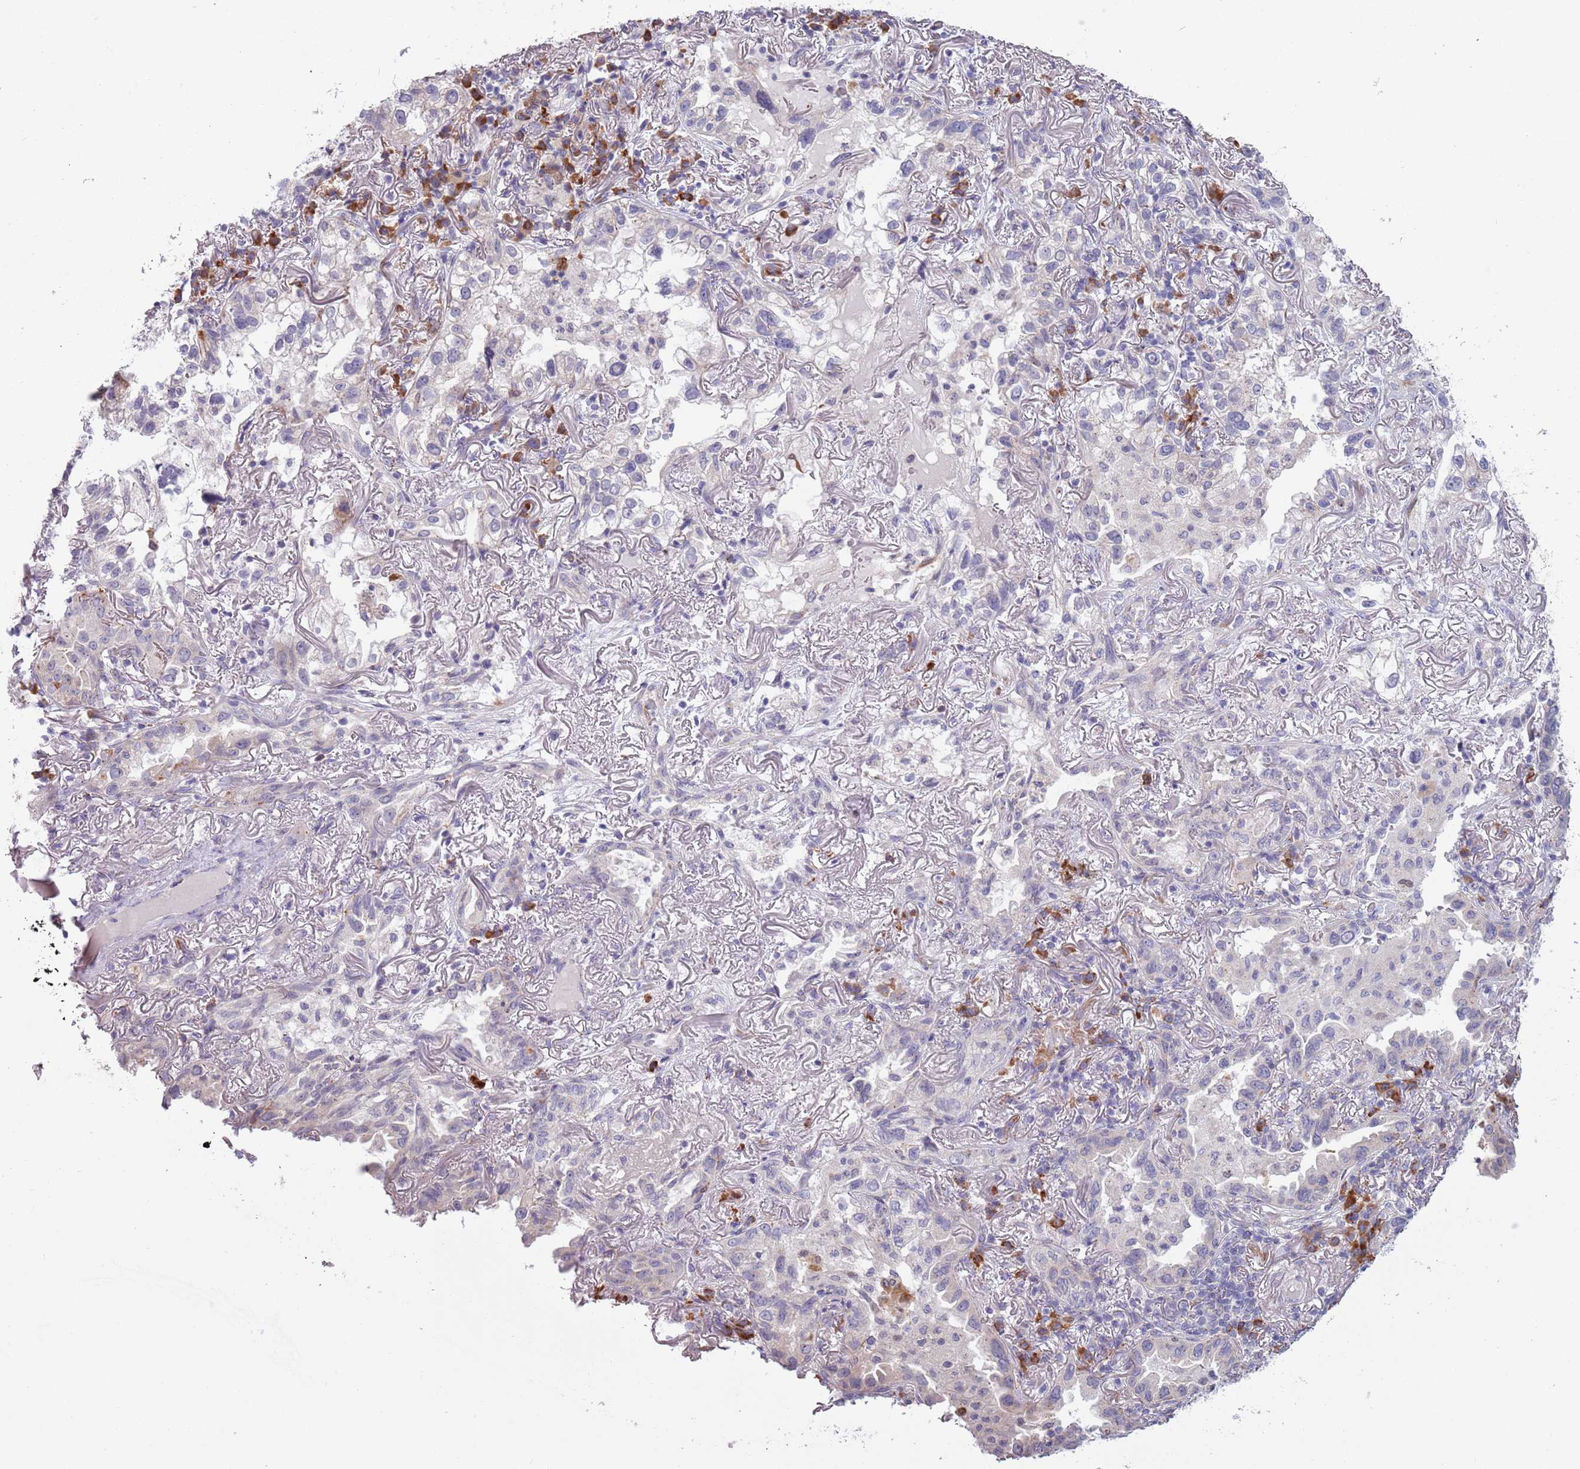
{"staining": {"intensity": "negative", "quantity": "none", "location": "none"}, "tissue": "lung cancer", "cell_type": "Tumor cells", "image_type": "cancer", "snomed": [{"axis": "morphology", "description": "Adenocarcinoma, NOS"}, {"axis": "topography", "description": "Lung"}], "caption": "A photomicrograph of human lung adenocarcinoma is negative for staining in tumor cells. Brightfield microscopy of immunohistochemistry (IHC) stained with DAB (brown) and hematoxylin (blue), captured at high magnification.", "gene": "LTB", "patient": {"sex": "female", "age": 69}}